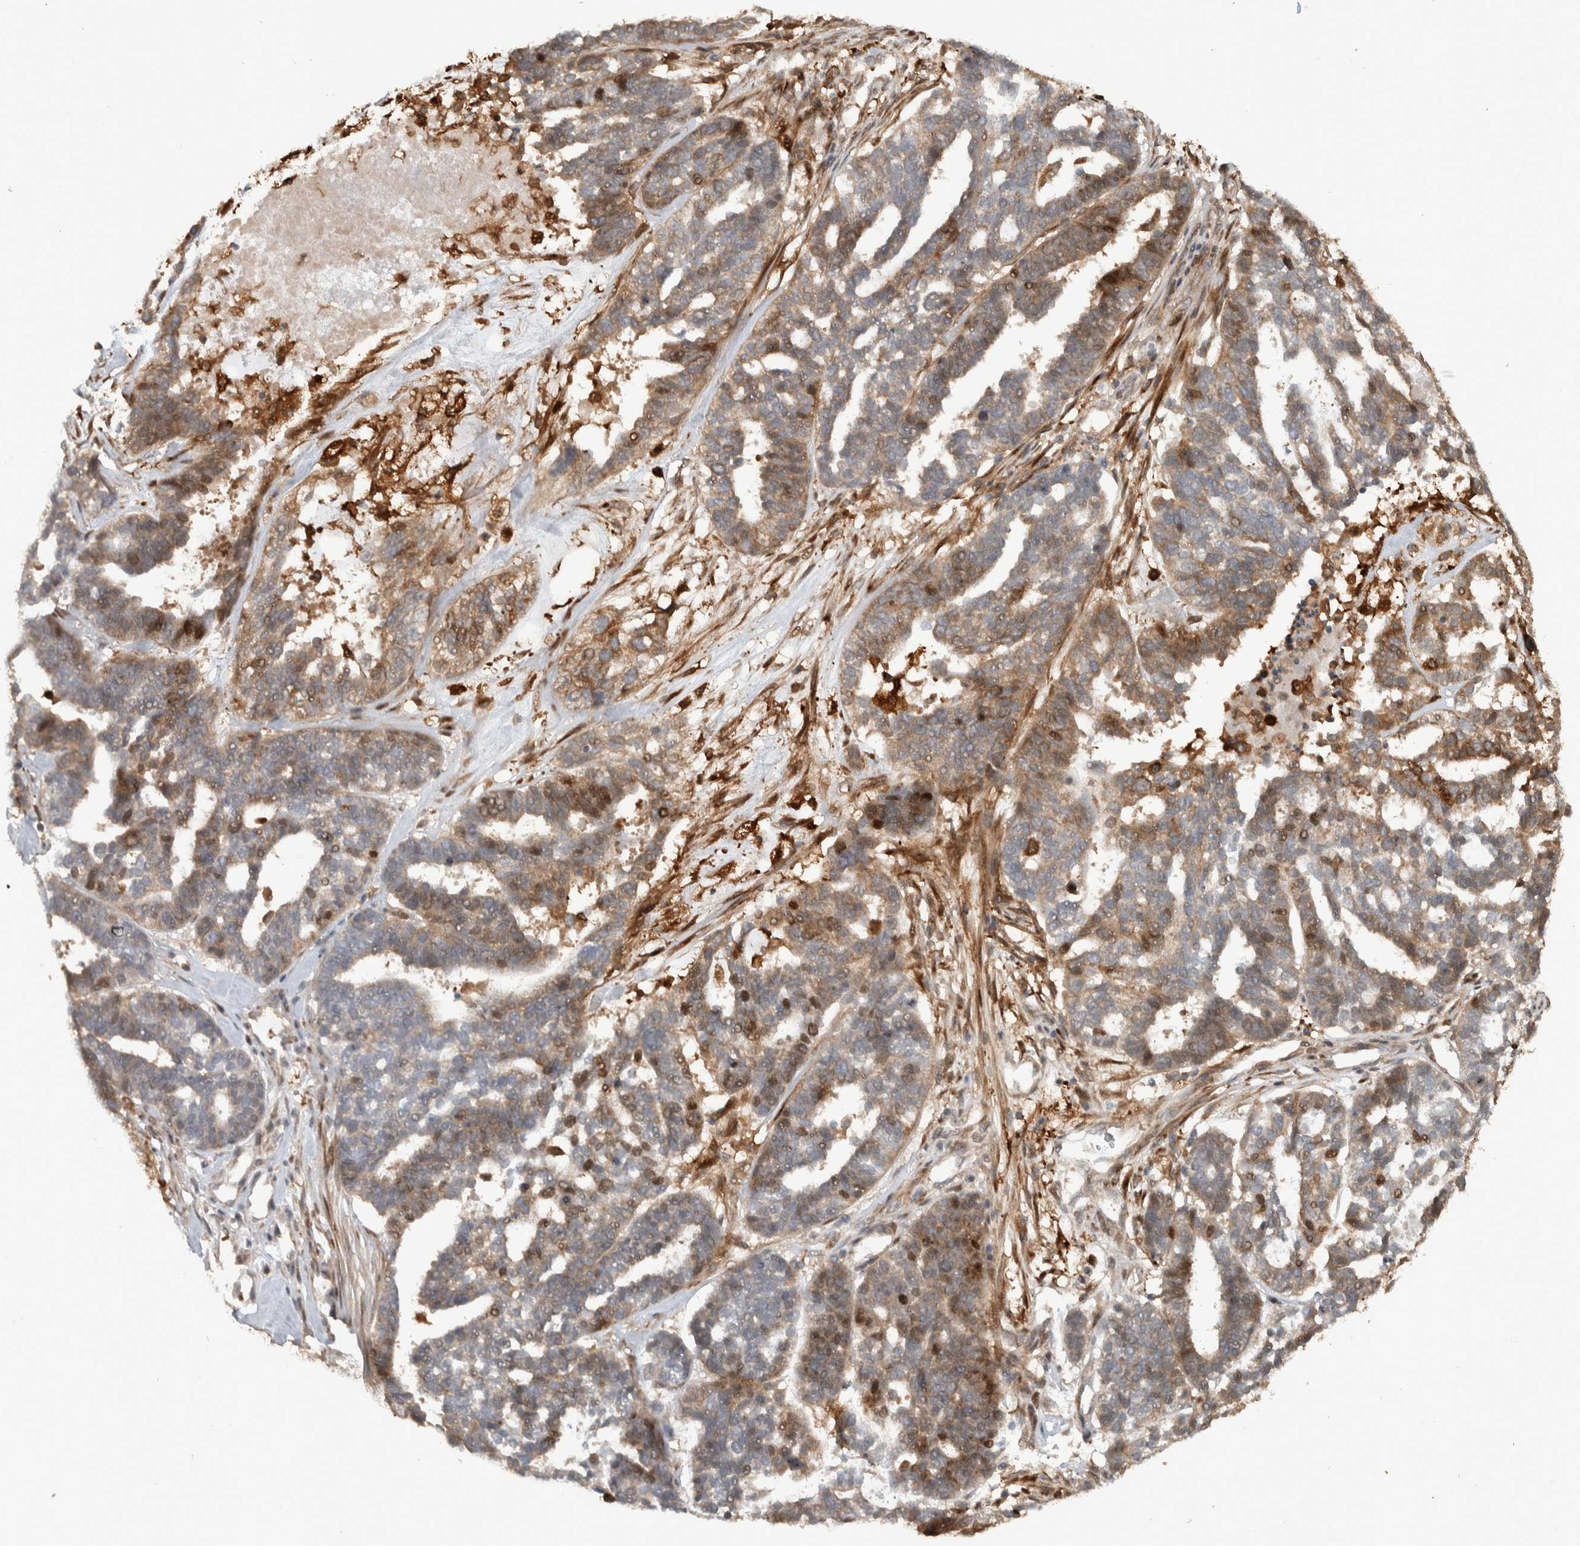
{"staining": {"intensity": "moderate", "quantity": ">75%", "location": "cytoplasmic/membranous"}, "tissue": "ovarian cancer", "cell_type": "Tumor cells", "image_type": "cancer", "snomed": [{"axis": "morphology", "description": "Cystadenocarcinoma, serous, NOS"}, {"axis": "topography", "description": "Ovary"}], "caption": "Immunohistochemistry of human ovarian serous cystadenocarcinoma exhibits medium levels of moderate cytoplasmic/membranous staining in about >75% of tumor cells. (DAB IHC with brightfield microscopy, high magnification).", "gene": "CNTROB", "patient": {"sex": "female", "age": 59}}